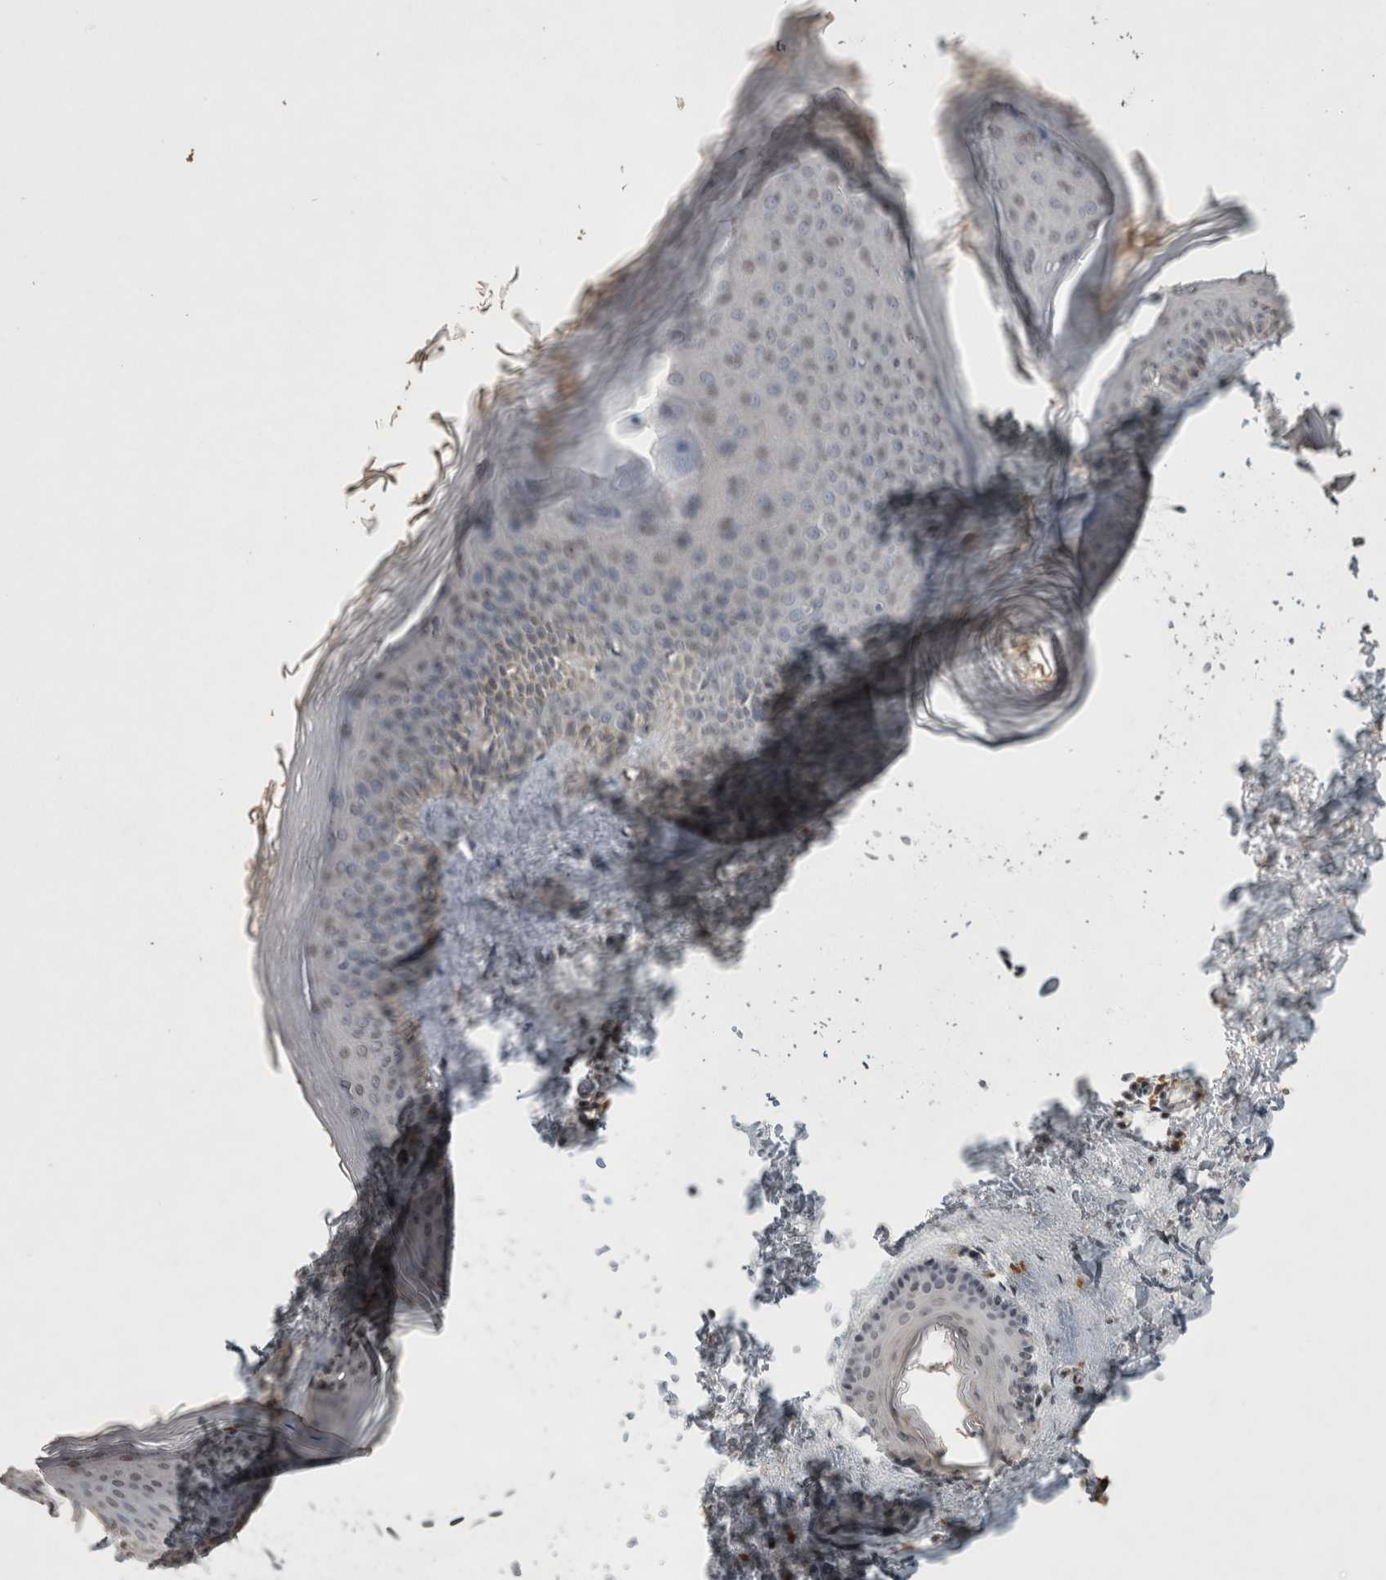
{"staining": {"intensity": "moderate", "quantity": ">75%", "location": "cytoplasmic/membranous"}, "tissue": "skin", "cell_type": "Fibroblasts", "image_type": "normal", "snomed": [{"axis": "morphology", "description": "Normal tissue, NOS"}, {"axis": "topography", "description": "Skin"}], "caption": "Moderate cytoplasmic/membranous staining is present in about >75% of fibroblasts in benign skin.", "gene": "HRK", "patient": {"sex": "female", "age": 27}}